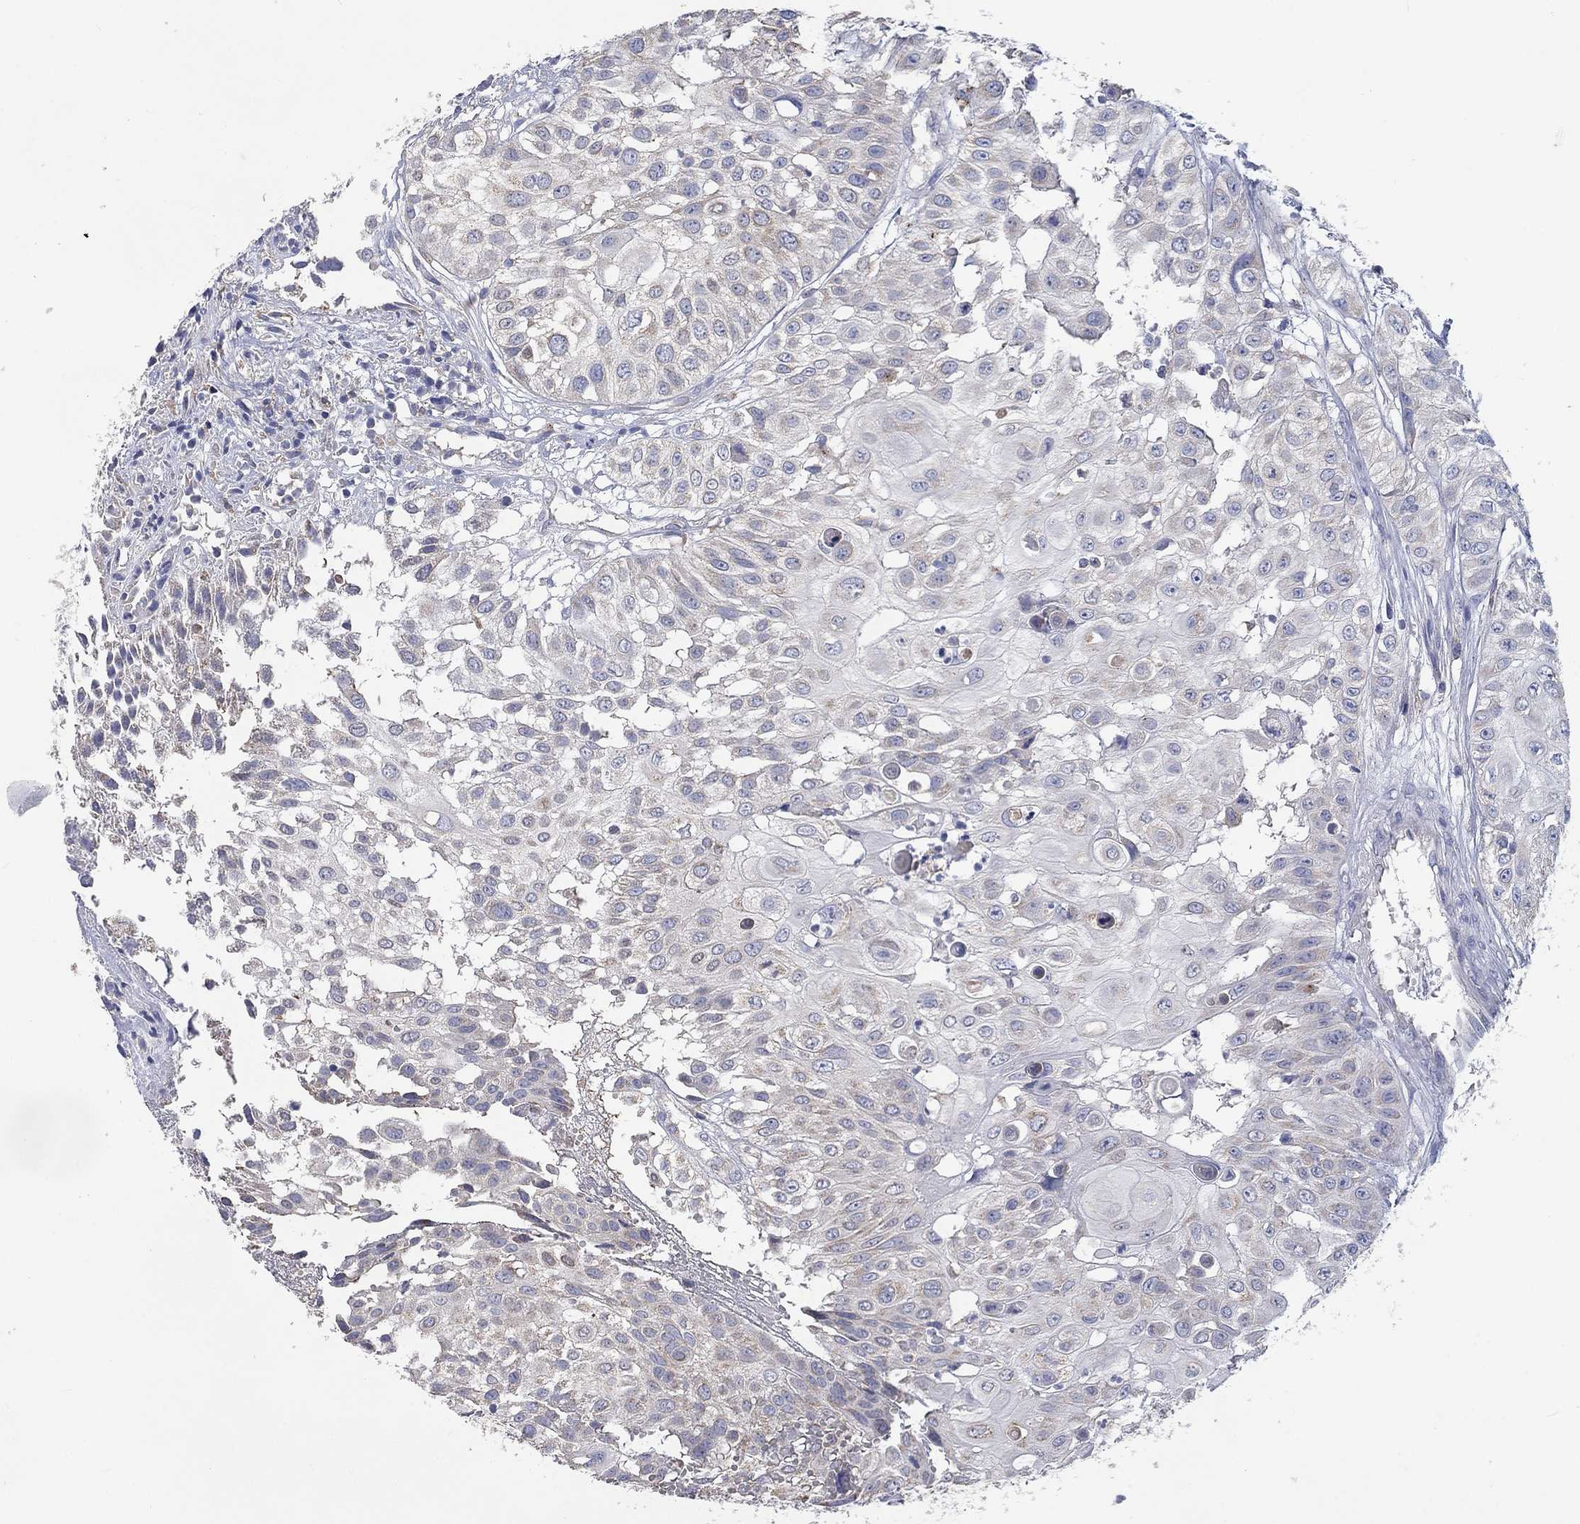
{"staining": {"intensity": "negative", "quantity": "none", "location": "none"}, "tissue": "urothelial cancer", "cell_type": "Tumor cells", "image_type": "cancer", "snomed": [{"axis": "morphology", "description": "Urothelial carcinoma, High grade"}, {"axis": "topography", "description": "Urinary bladder"}], "caption": "High magnification brightfield microscopy of high-grade urothelial carcinoma stained with DAB (brown) and counterstained with hematoxylin (blue): tumor cells show no significant staining. The staining is performed using DAB (3,3'-diaminobenzidine) brown chromogen with nuclei counter-stained in using hematoxylin.", "gene": "UGT8", "patient": {"sex": "female", "age": 79}}